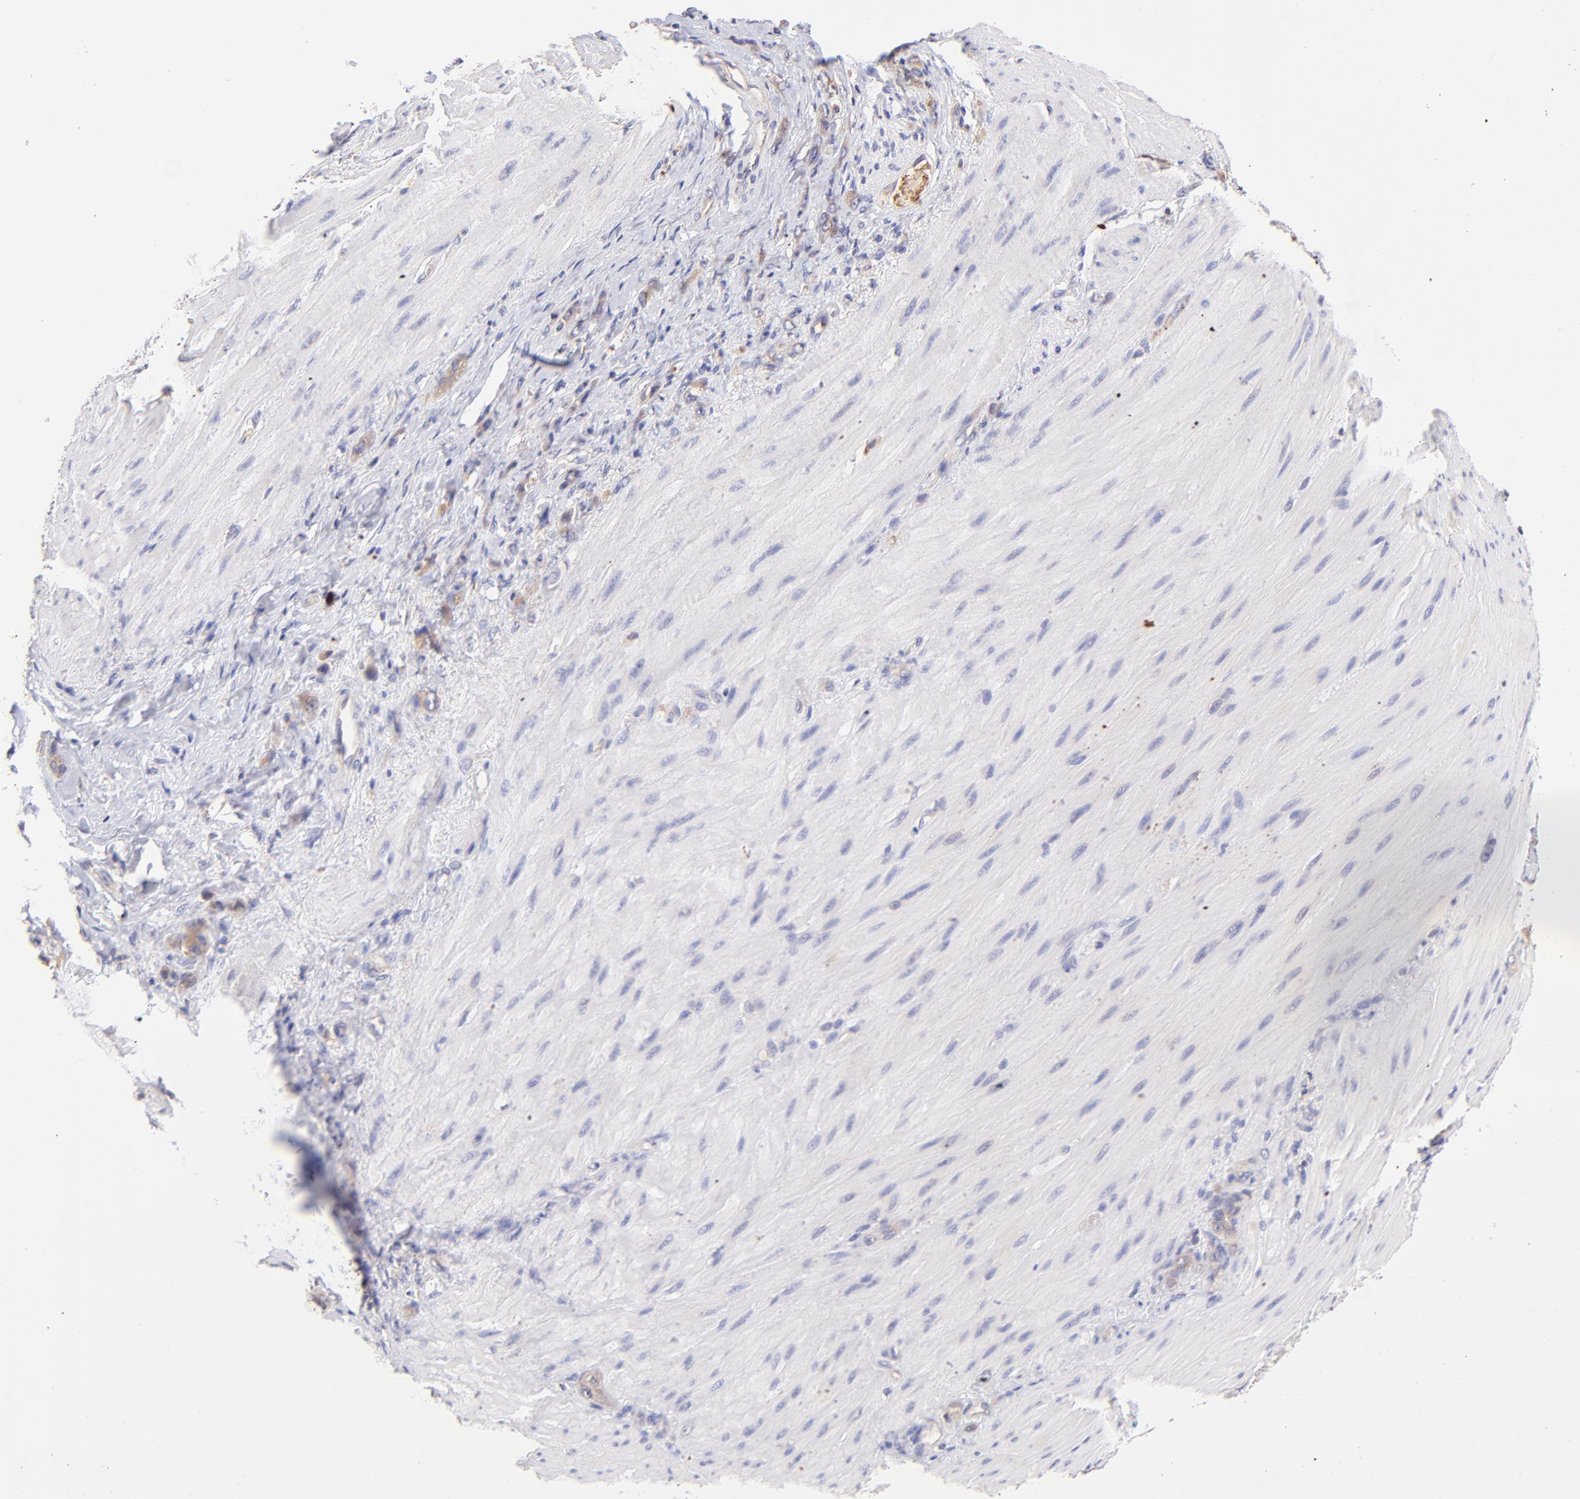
{"staining": {"intensity": "moderate", "quantity": "25%-75%", "location": "cytoplasmic/membranous"}, "tissue": "stomach cancer", "cell_type": "Tumor cells", "image_type": "cancer", "snomed": [{"axis": "morphology", "description": "Normal tissue, NOS"}, {"axis": "morphology", "description": "Adenocarcinoma, NOS"}, {"axis": "topography", "description": "Stomach"}], "caption": "Immunohistochemical staining of human adenocarcinoma (stomach) reveals medium levels of moderate cytoplasmic/membranous staining in approximately 25%-75% of tumor cells. (DAB (3,3'-diaminobenzidine) IHC, brown staining for protein, blue staining for nuclei).", "gene": "RPL11", "patient": {"sex": "male", "age": 82}}